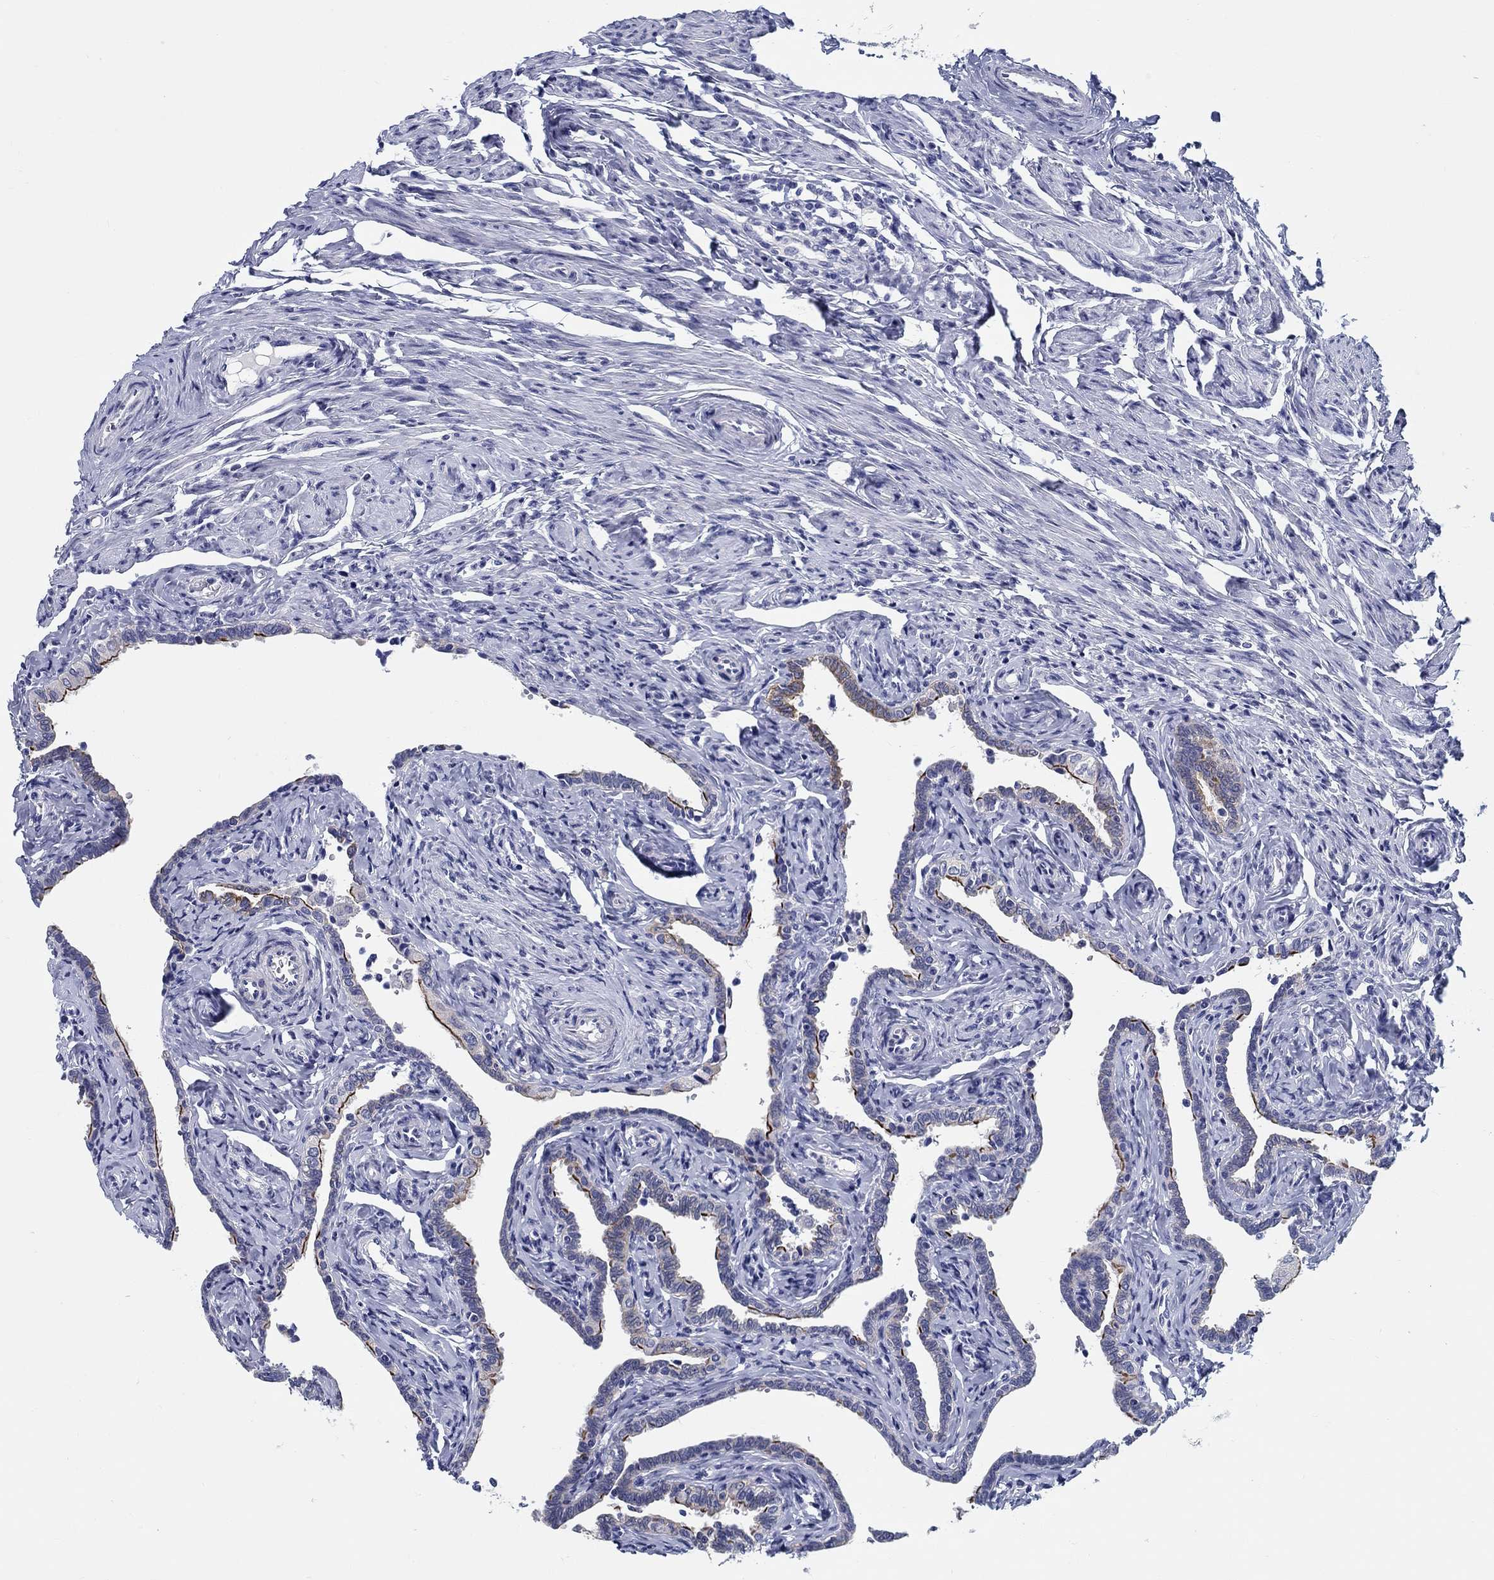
{"staining": {"intensity": "strong", "quantity": "25%-75%", "location": "cytoplasmic/membranous"}, "tissue": "fallopian tube", "cell_type": "Glandular cells", "image_type": "normal", "snomed": [{"axis": "morphology", "description": "Normal tissue, NOS"}, {"axis": "topography", "description": "Fallopian tube"}, {"axis": "topography", "description": "Ovary"}], "caption": "IHC of normal human fallopian tube reveals high levels of strong cytoplasmic/membranous staining in approximately 25%-75% of glandular cells. (Brightfield microscopy of DAB IHC at high magnification).", "gene": "RAP1GAP", "patient": {"sex": "female", "age": 54}}